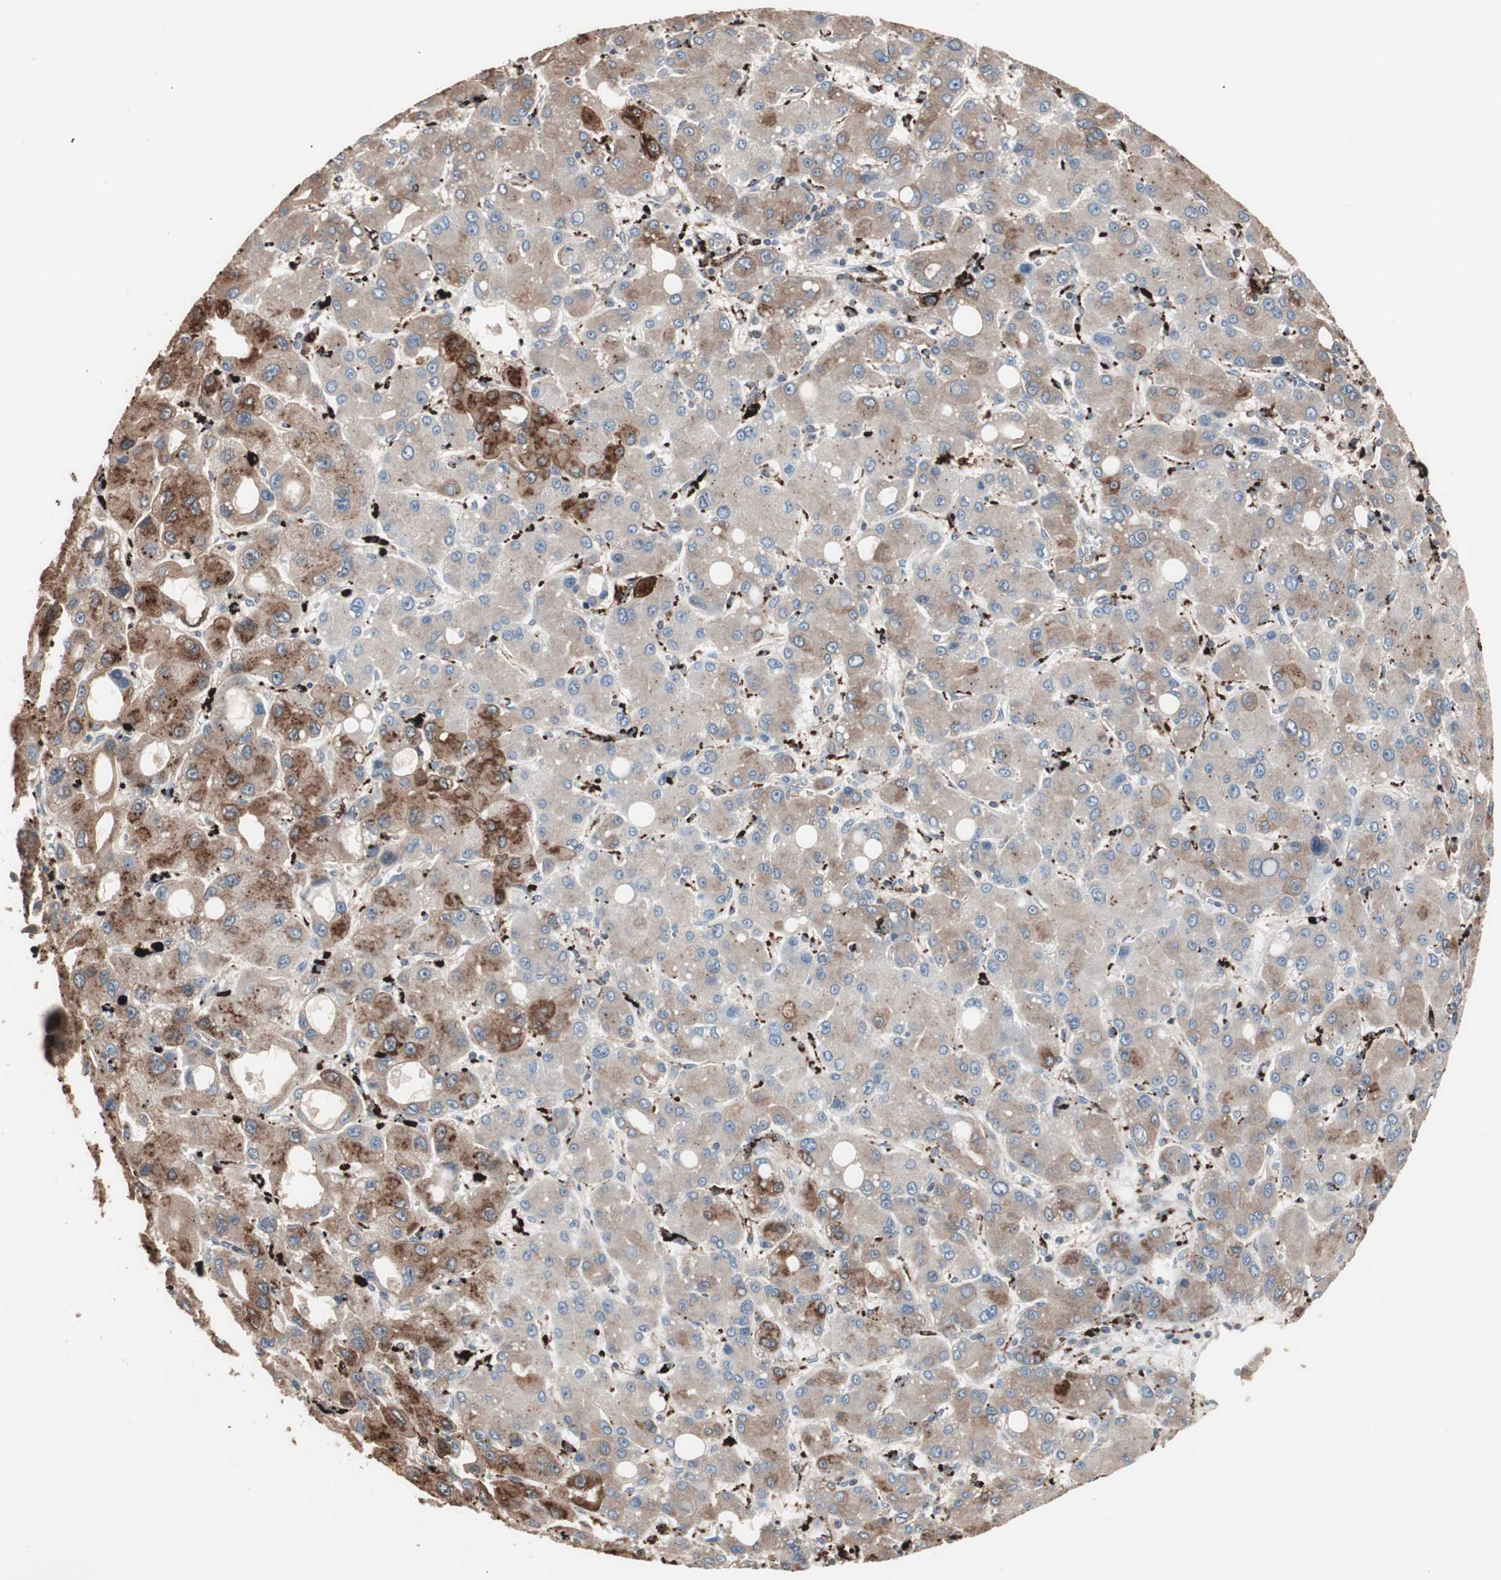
{"staining": {"intensity": "strong", "quantity": ">75%", "location": "cytoplasmic/membranous"}, "tissue": "liver cancer", "cell_type": "Tumor cells", "image_type": "cancer", "snomed": [{"axis": "morphology", "description": "Carcinoma, Hepatocellular, NOS"}, {"axis": "topography", "description": "Liver"}], "caption": "Liver hepatocellular carcinoma stained with a brown dye reveals strong cytoplasmic/membranous positive expression in about >75% of tumor cells.", "gene": "CCT3", "patient": {"sex": "male", "age": 55}}